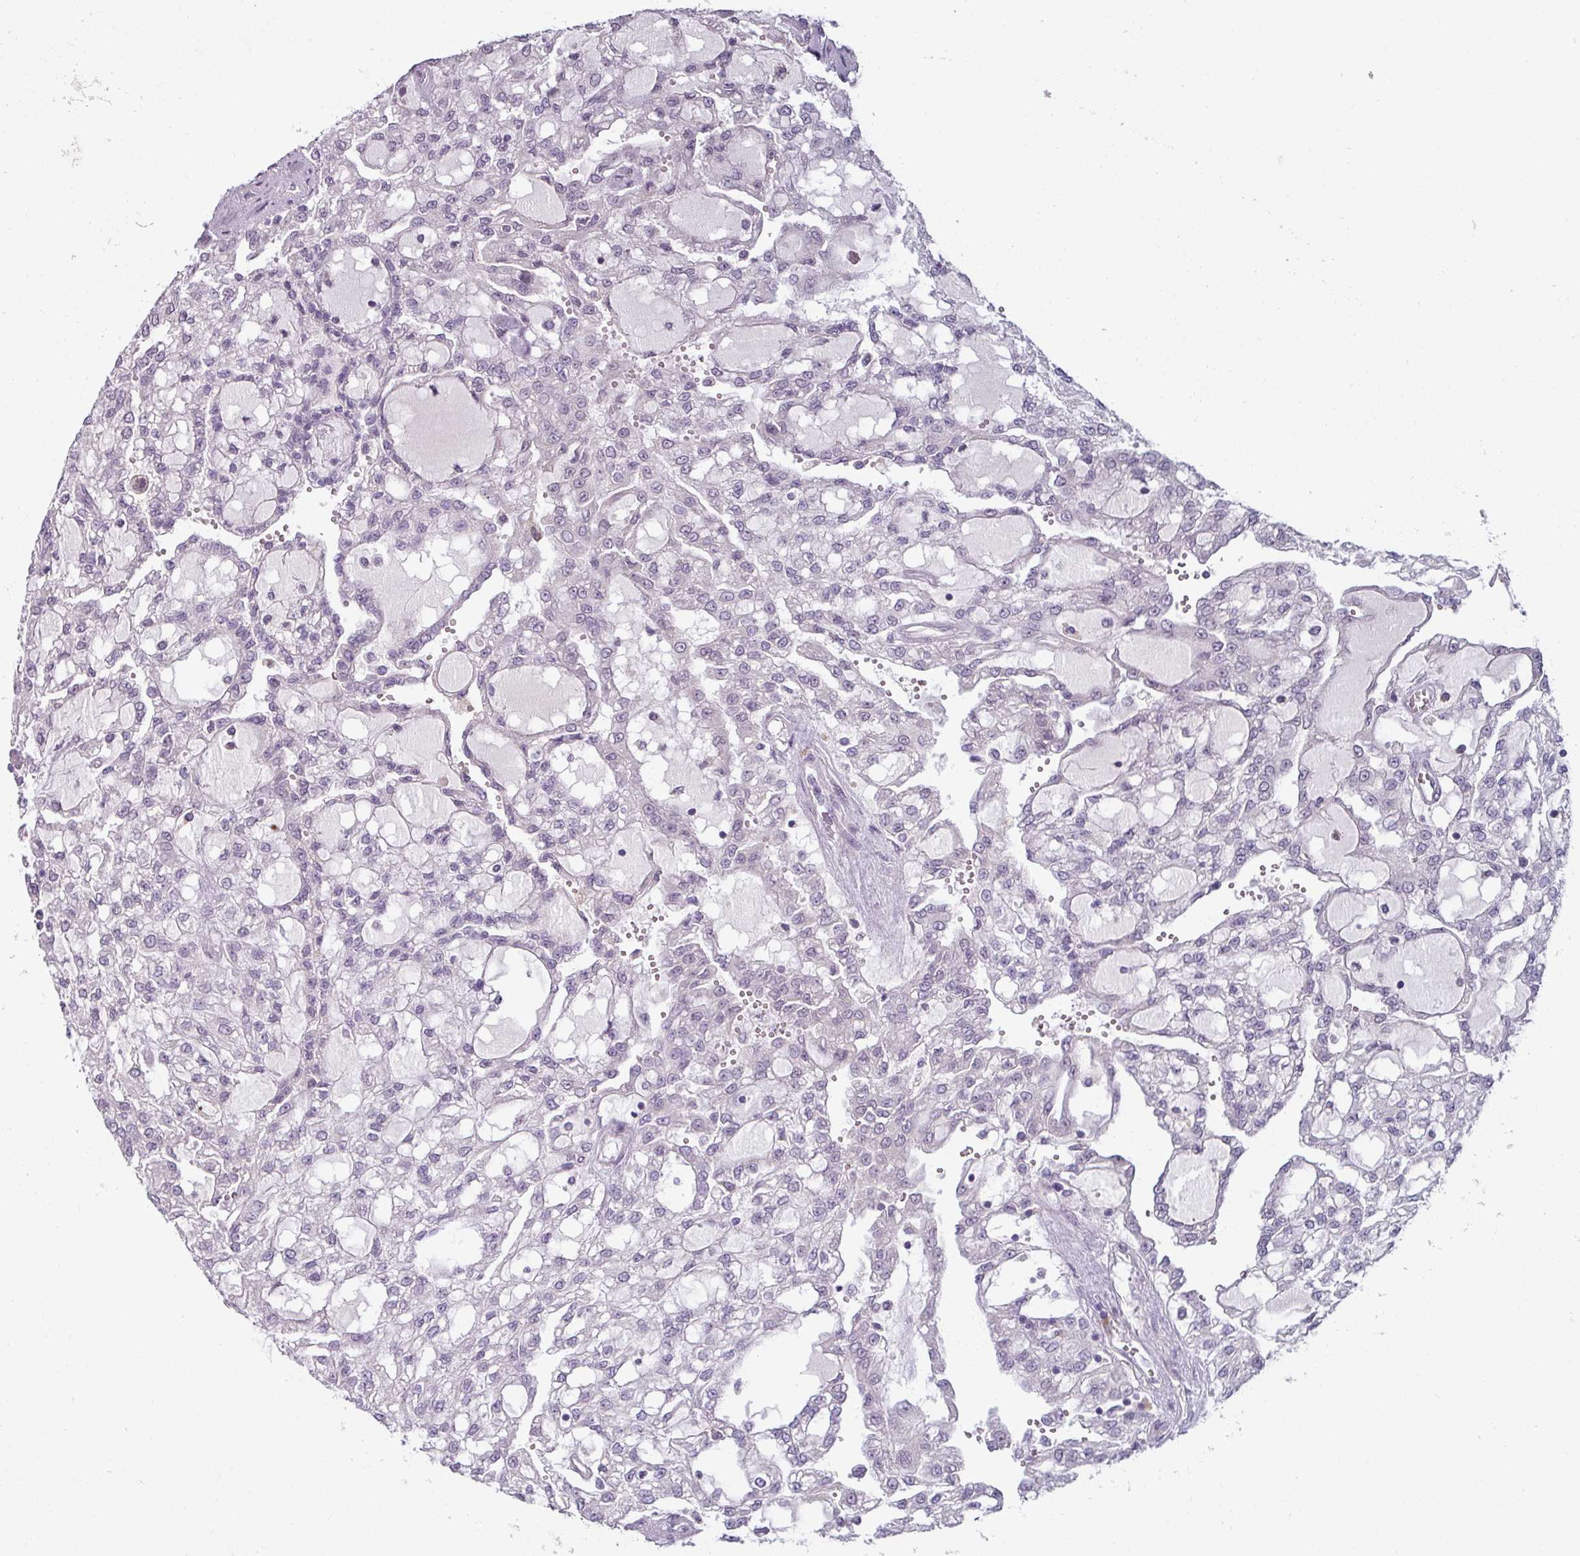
{"staining": {"intensity": "negative", "quantity": "none", "location": "none"}, "tissue": "renal cancer", "cell_type": "Tumor cells", "image_type": "cancer", "snomed": [{"axis": "morphology", "description": "Adenocarcinoma, NOS"}, {"axis": "topography", "description": "Kidney"}], "caption": "This histopathology image is of renal adenocarcinoma stained with immunohistochemistry to label a protein in brown with the nuclei are counter-stained blue. There is no positivity in tumor cells.", "gene": "UVSSA", "patient": {"sex": "male", "age": 63}}